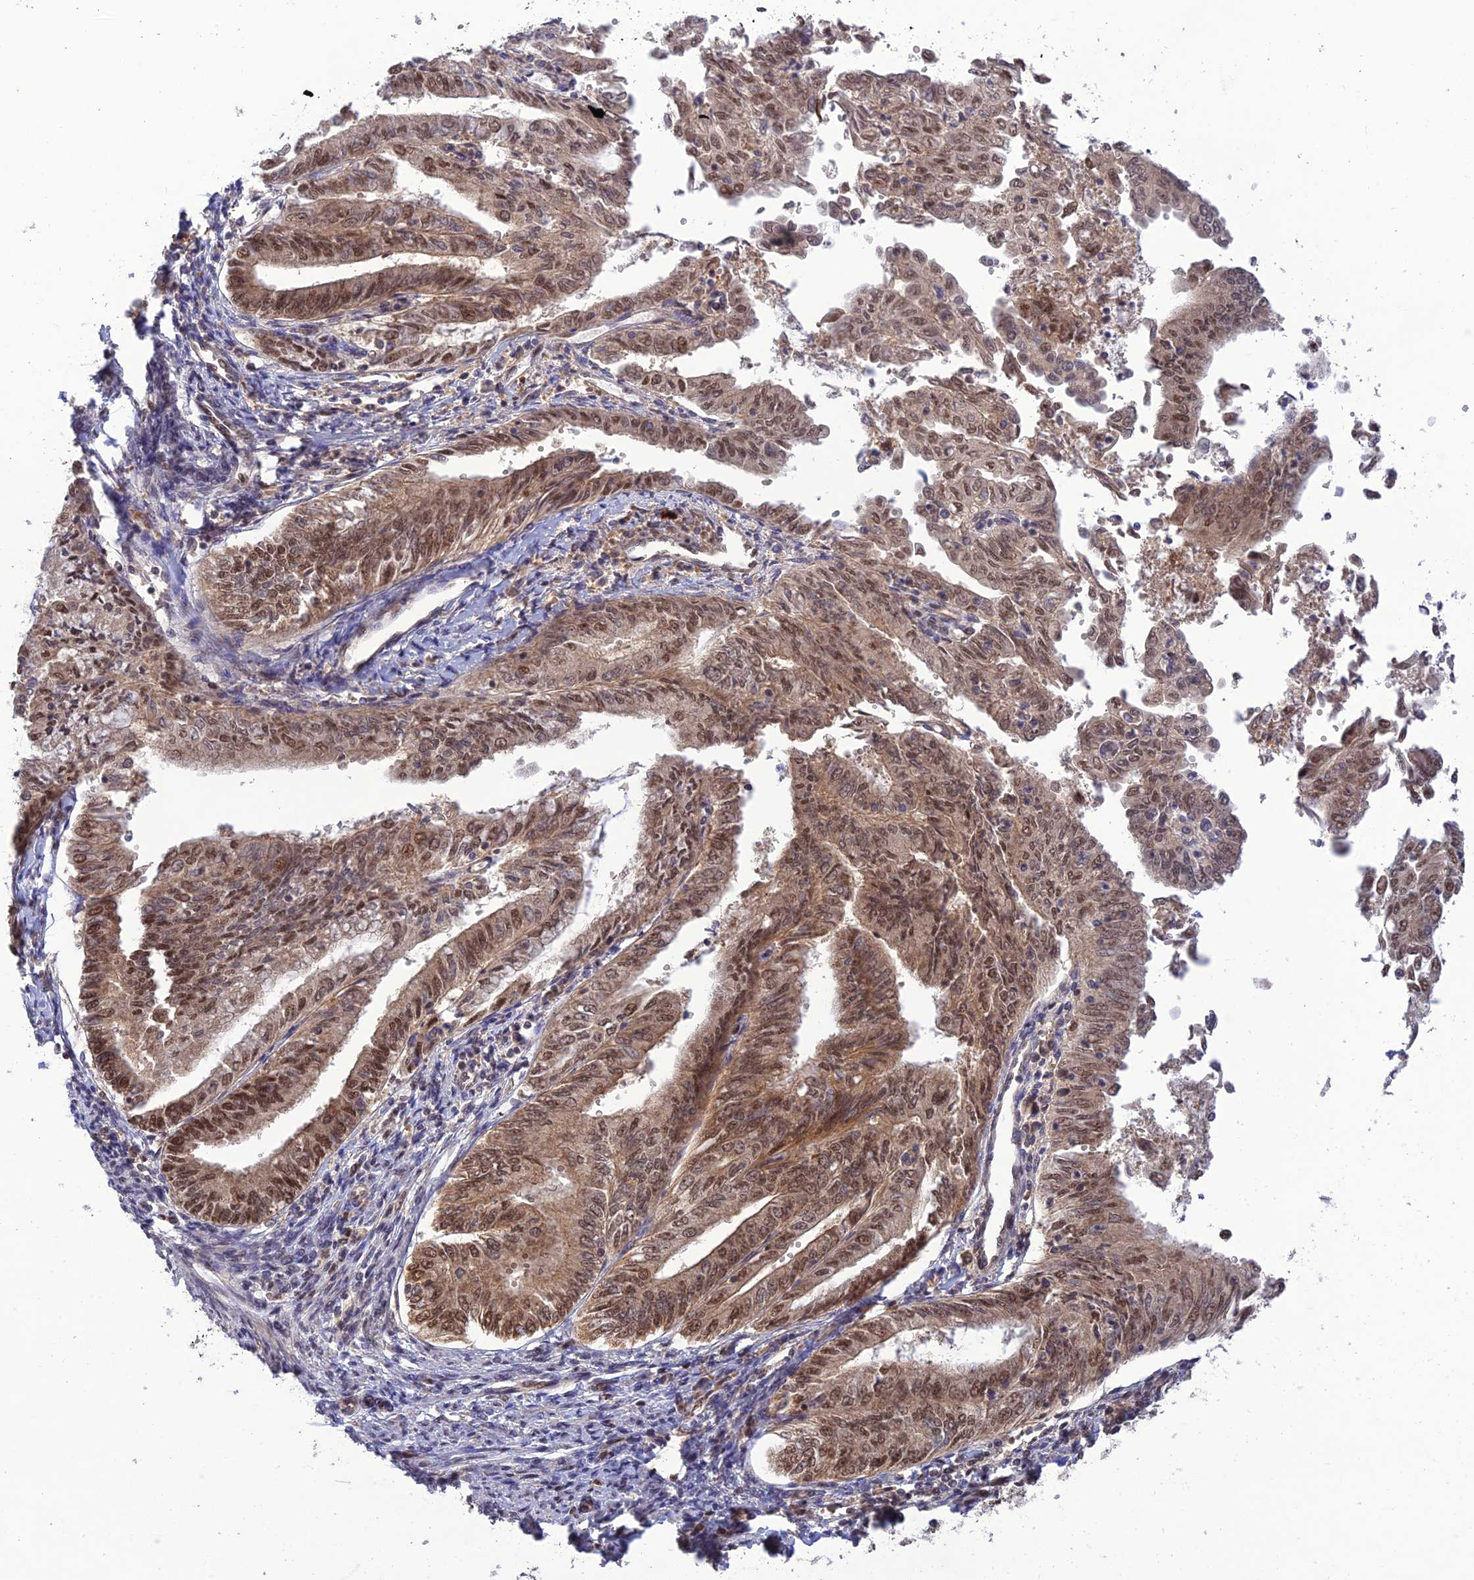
{"staining": {"intensity": "moderate", "quantity": ">75%", "location": "nuclear"}, "tissue": "endometrial cancer", "cell_type": "Tumor cells", "image_type": "cancer", "snomed": [{"axis": "morphology", "description": "Adenocarcinoma, NOS"}, {"axis": "topography", "description": "Endometrium"}], "caption": "There is medium levels of moderate nuclear staining in tumor cells of endometrial cancer (adenocarcinoma), as demonstrated by immunohistochemical staining (brown color).", "gene": "REV1", "patient": {"sex": "female", "age": 66}}